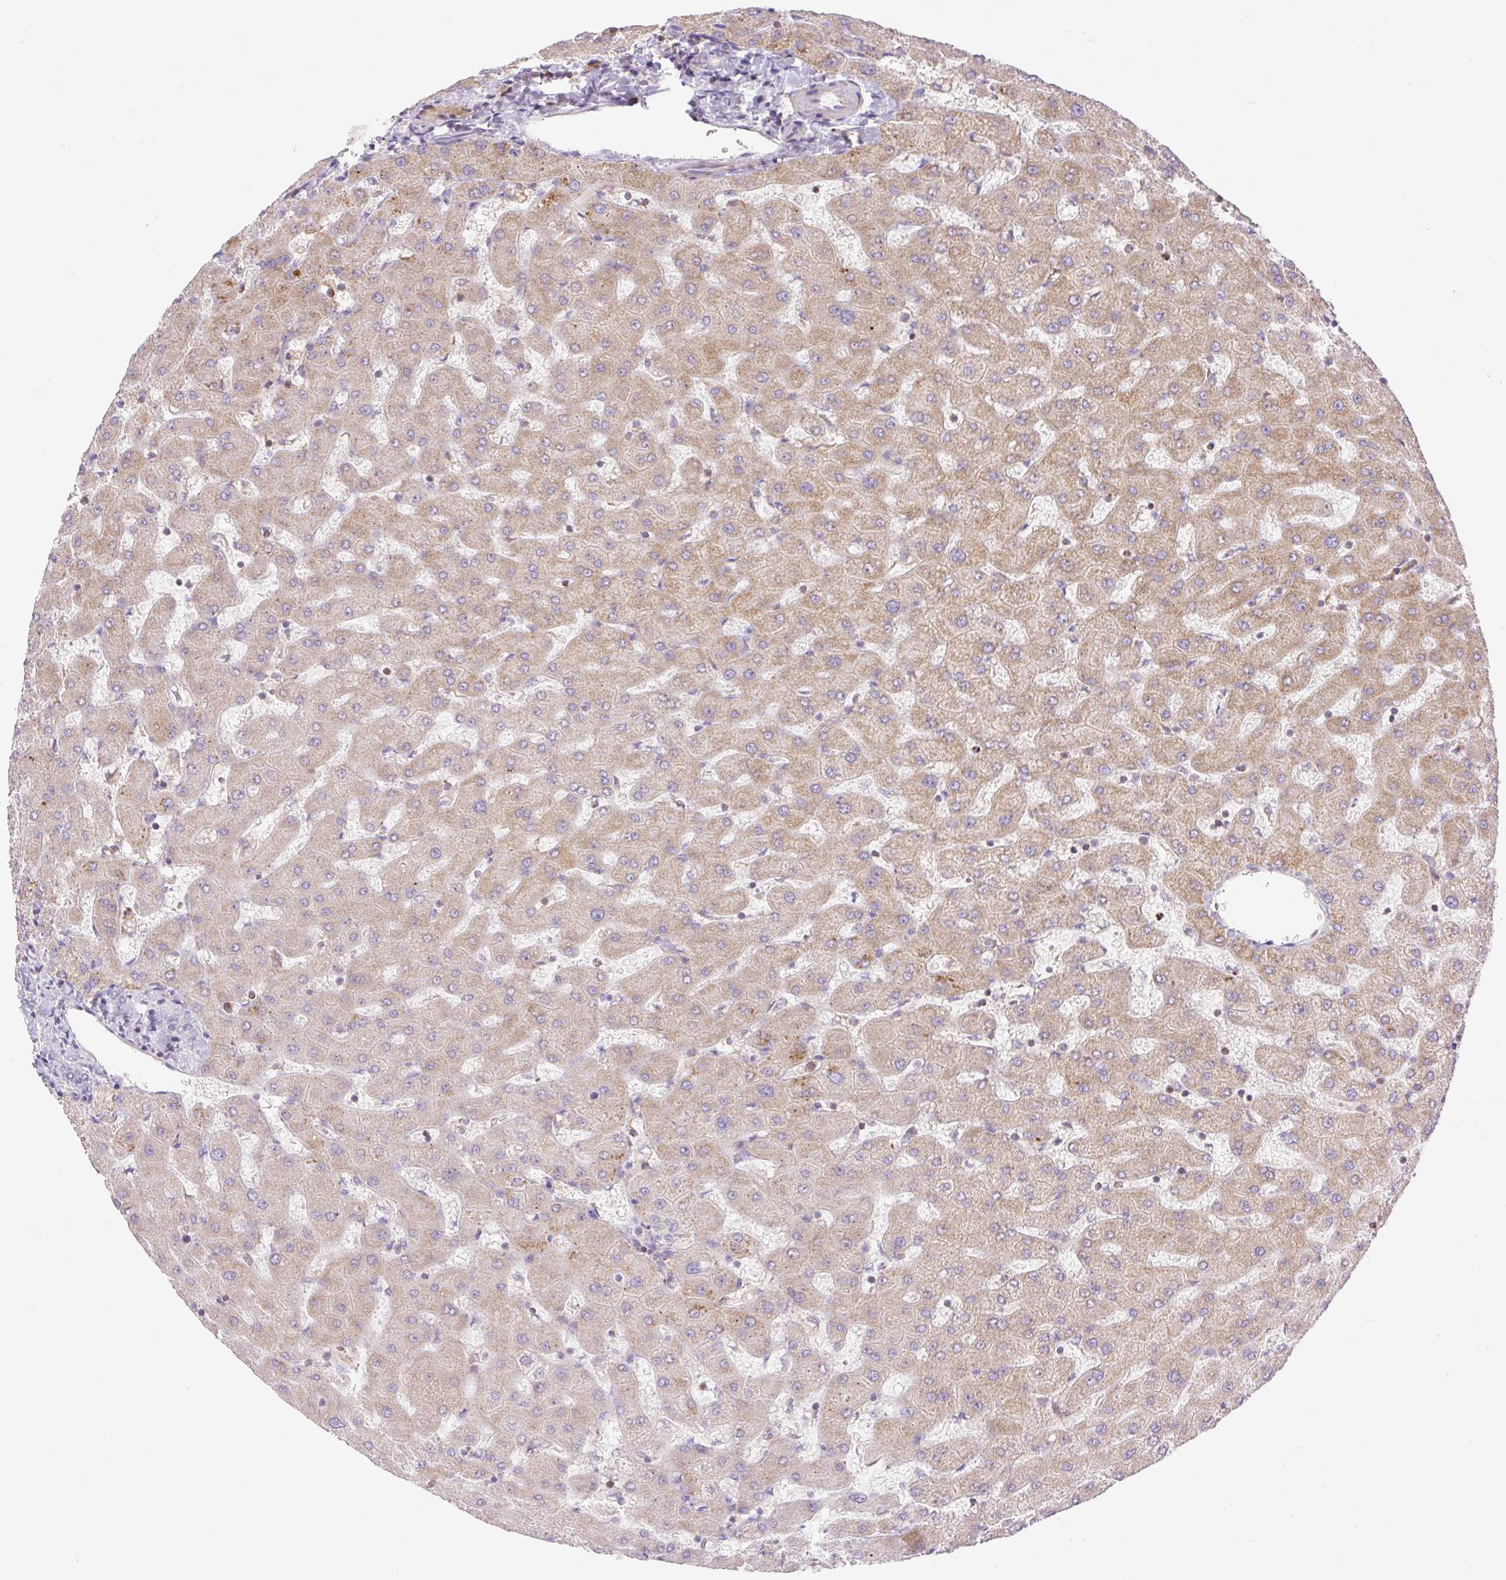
{"staining": {"intensity": "negative", "quantity": "none", "location": "none"}, "tissue": "liver", "cell_type": "Cholangiocytes", "image_type": "normal", "snomed": [{"axis": "morphology", "description": "Normal tissue, NOS"}, {"axis": "topography", "description": "Liver"}], "caption": "An immunohistochemistry (IHC) image of normal liver is shown. There is no staining in cholangiocytes of liver. Nuclei are stained in blue.", "gene": "VPS25", "patient": {"sex": "female", "age": 63}}